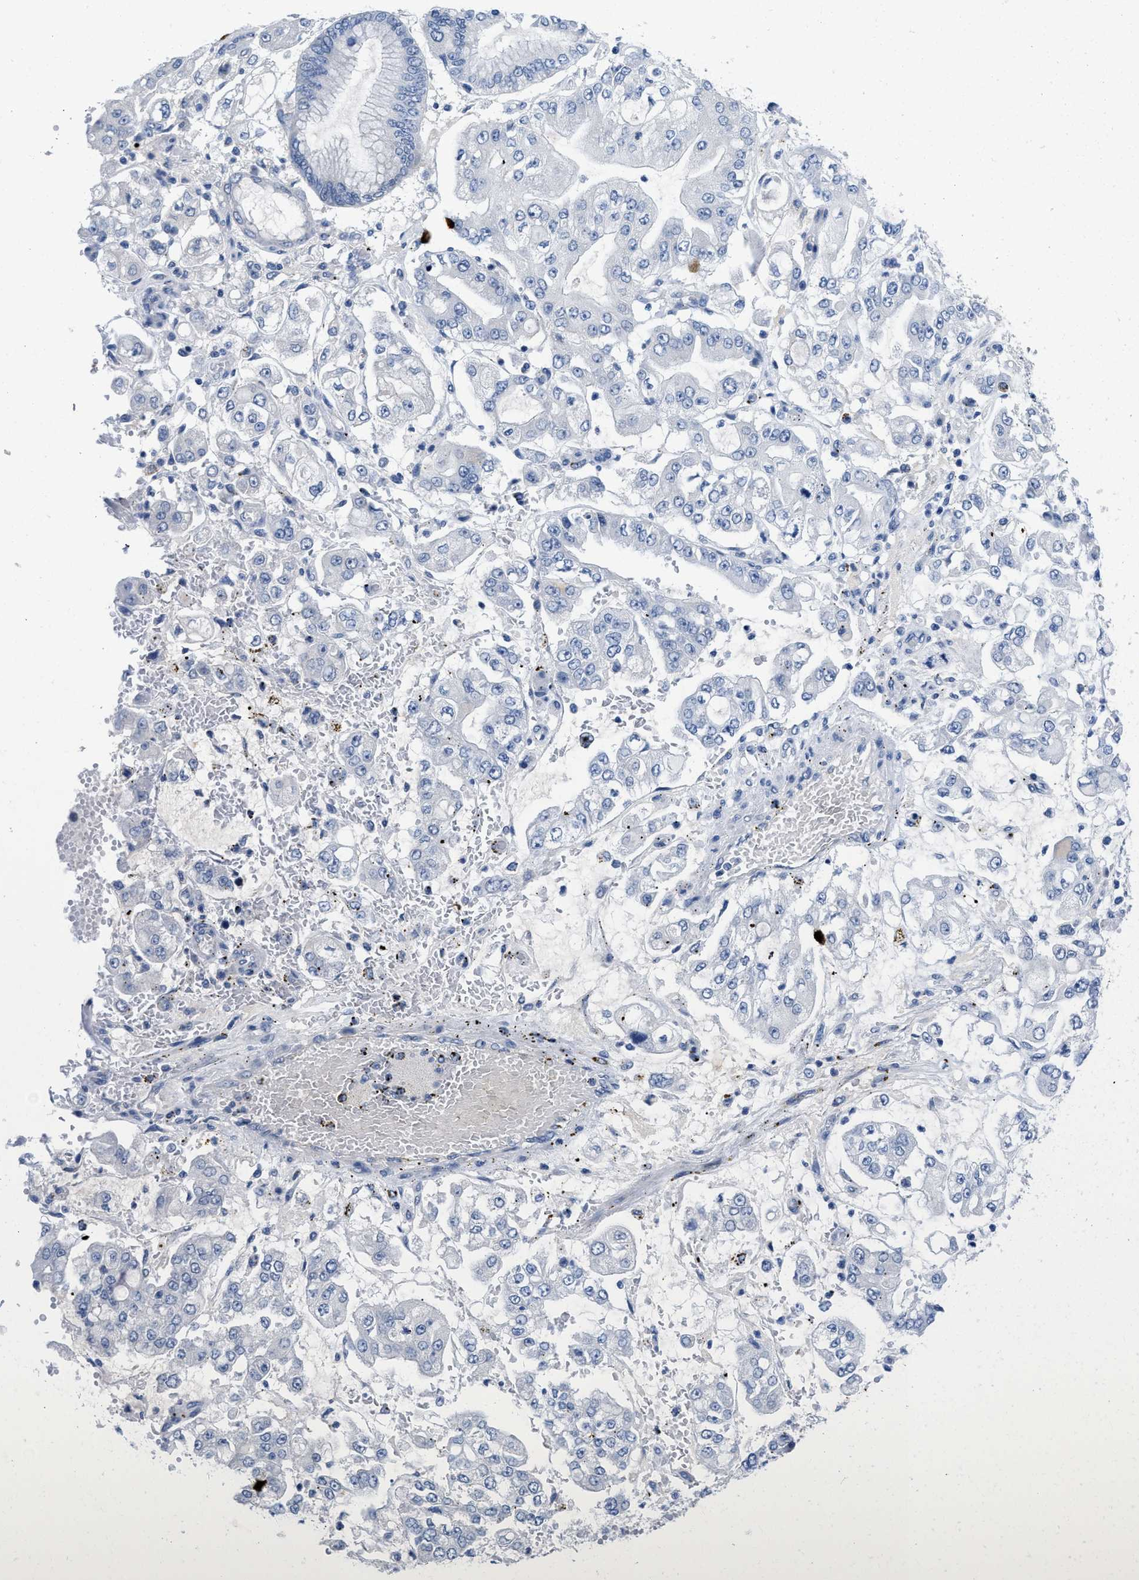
{"staining": {"intensity": "negative", "quantity": "none", "location": "none"}, "tissue": "stomach cancer", "cell_type": "Tumor cells", "image_type": "cancer", "snomed": [{"axis": "morphology", "description": "Adenocarcinoma, NOS"}, {"axis": "topography", "description": "Stomach"}], "caption": "An image of stomach adenocarcinoma stained for a protein reveals no brown staining in tumor cells. The staining is performed using DAB brown chromogen with nuclei counter-stained in using hematoxylin.", "gene": "PYY", "patient": {"sex": "male", "age": 76}}